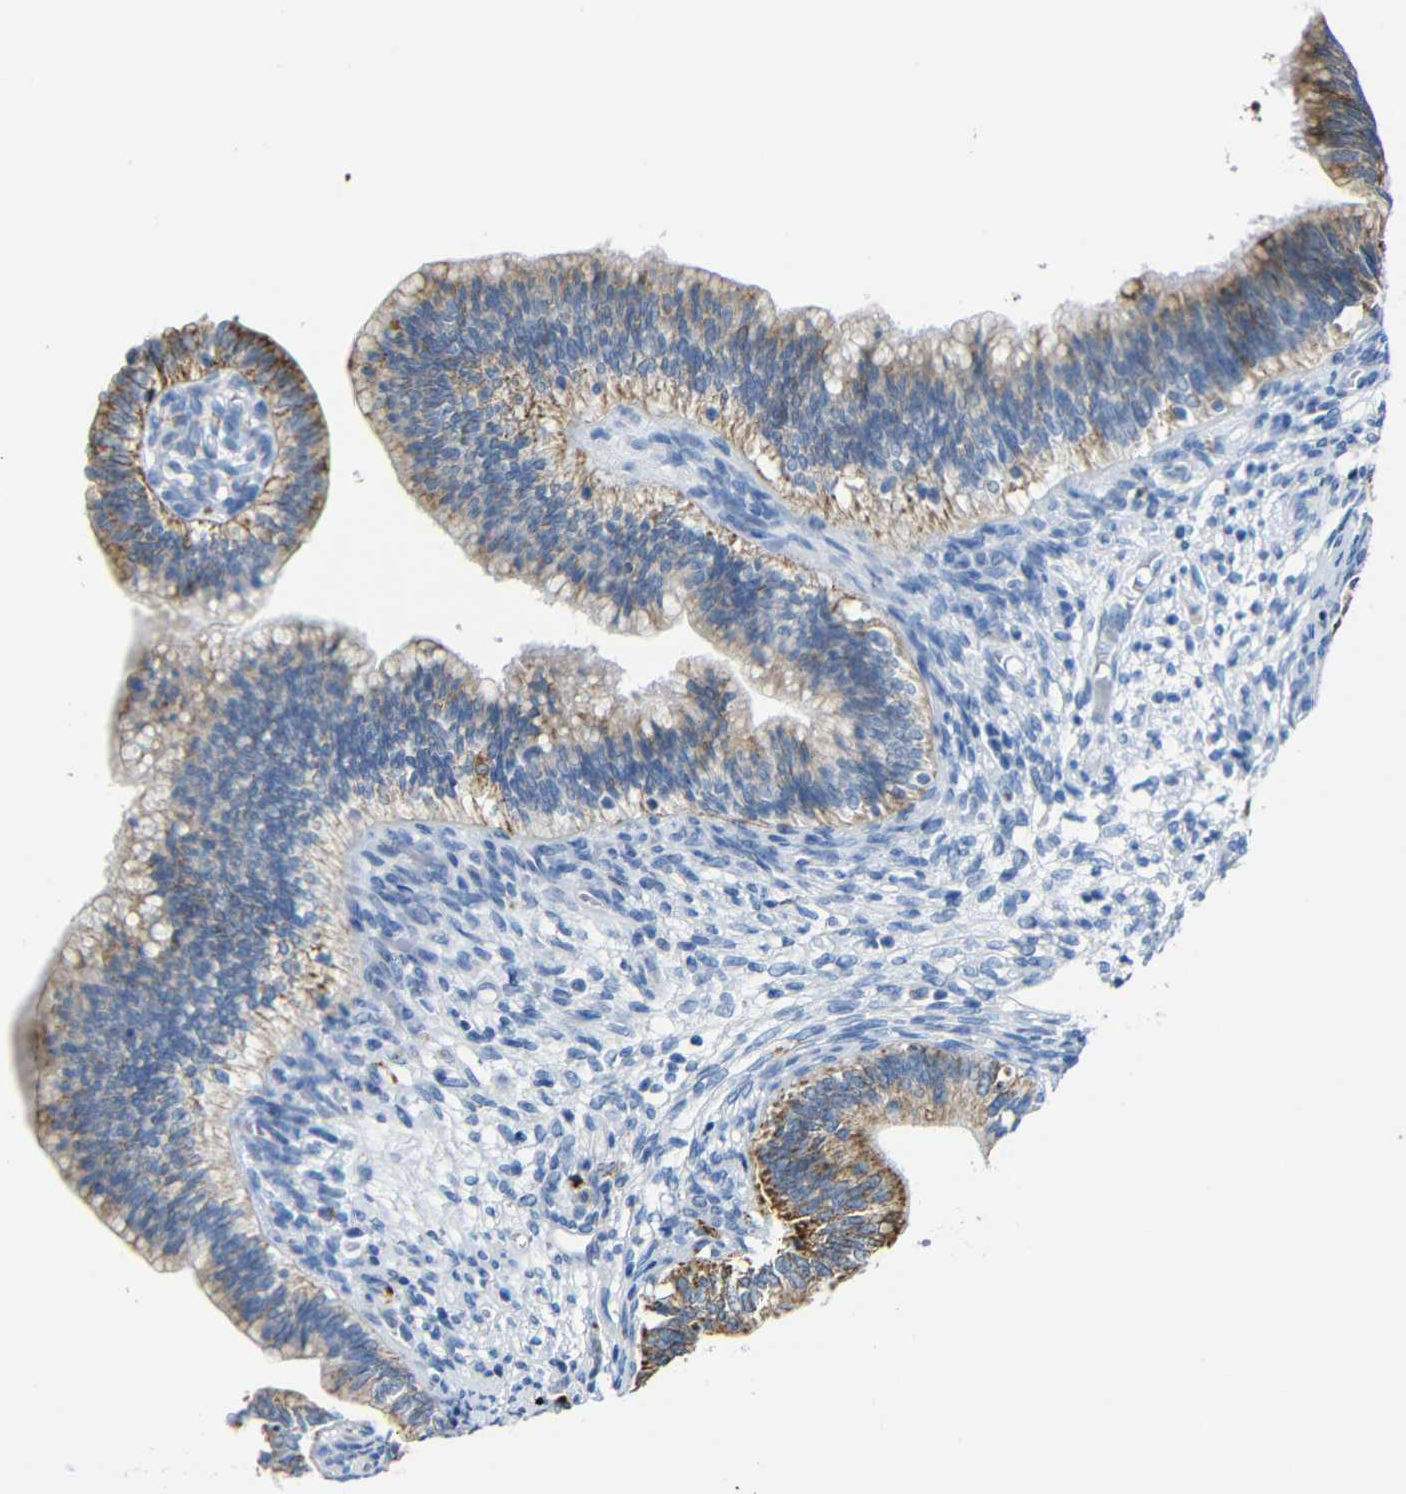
{"staining": {"intensity": "strong", "quantity": "25%-75%", "location": "cytoplasmic/membranous"}, "tissue": "cervical cancer", "cell_type": "Tumor cells", "image_type": "cancer", "snomed": [{"axis": "morphology", "description": "Adenocarcinoma, NOS"}, {"axis": "topography", "description": "Cervix"}], "caption": "DAB immunohistochemical staining of human cervical cancer (adenocarcinoma) reveals strong cytoplasmic/membranous protein staining in about 25%-75% of tumor cells. (DAB IHC with brightfield microscopy, high magnification).", "gene": "C15orf48", "patient": {"sex": "female", "age": 44}}